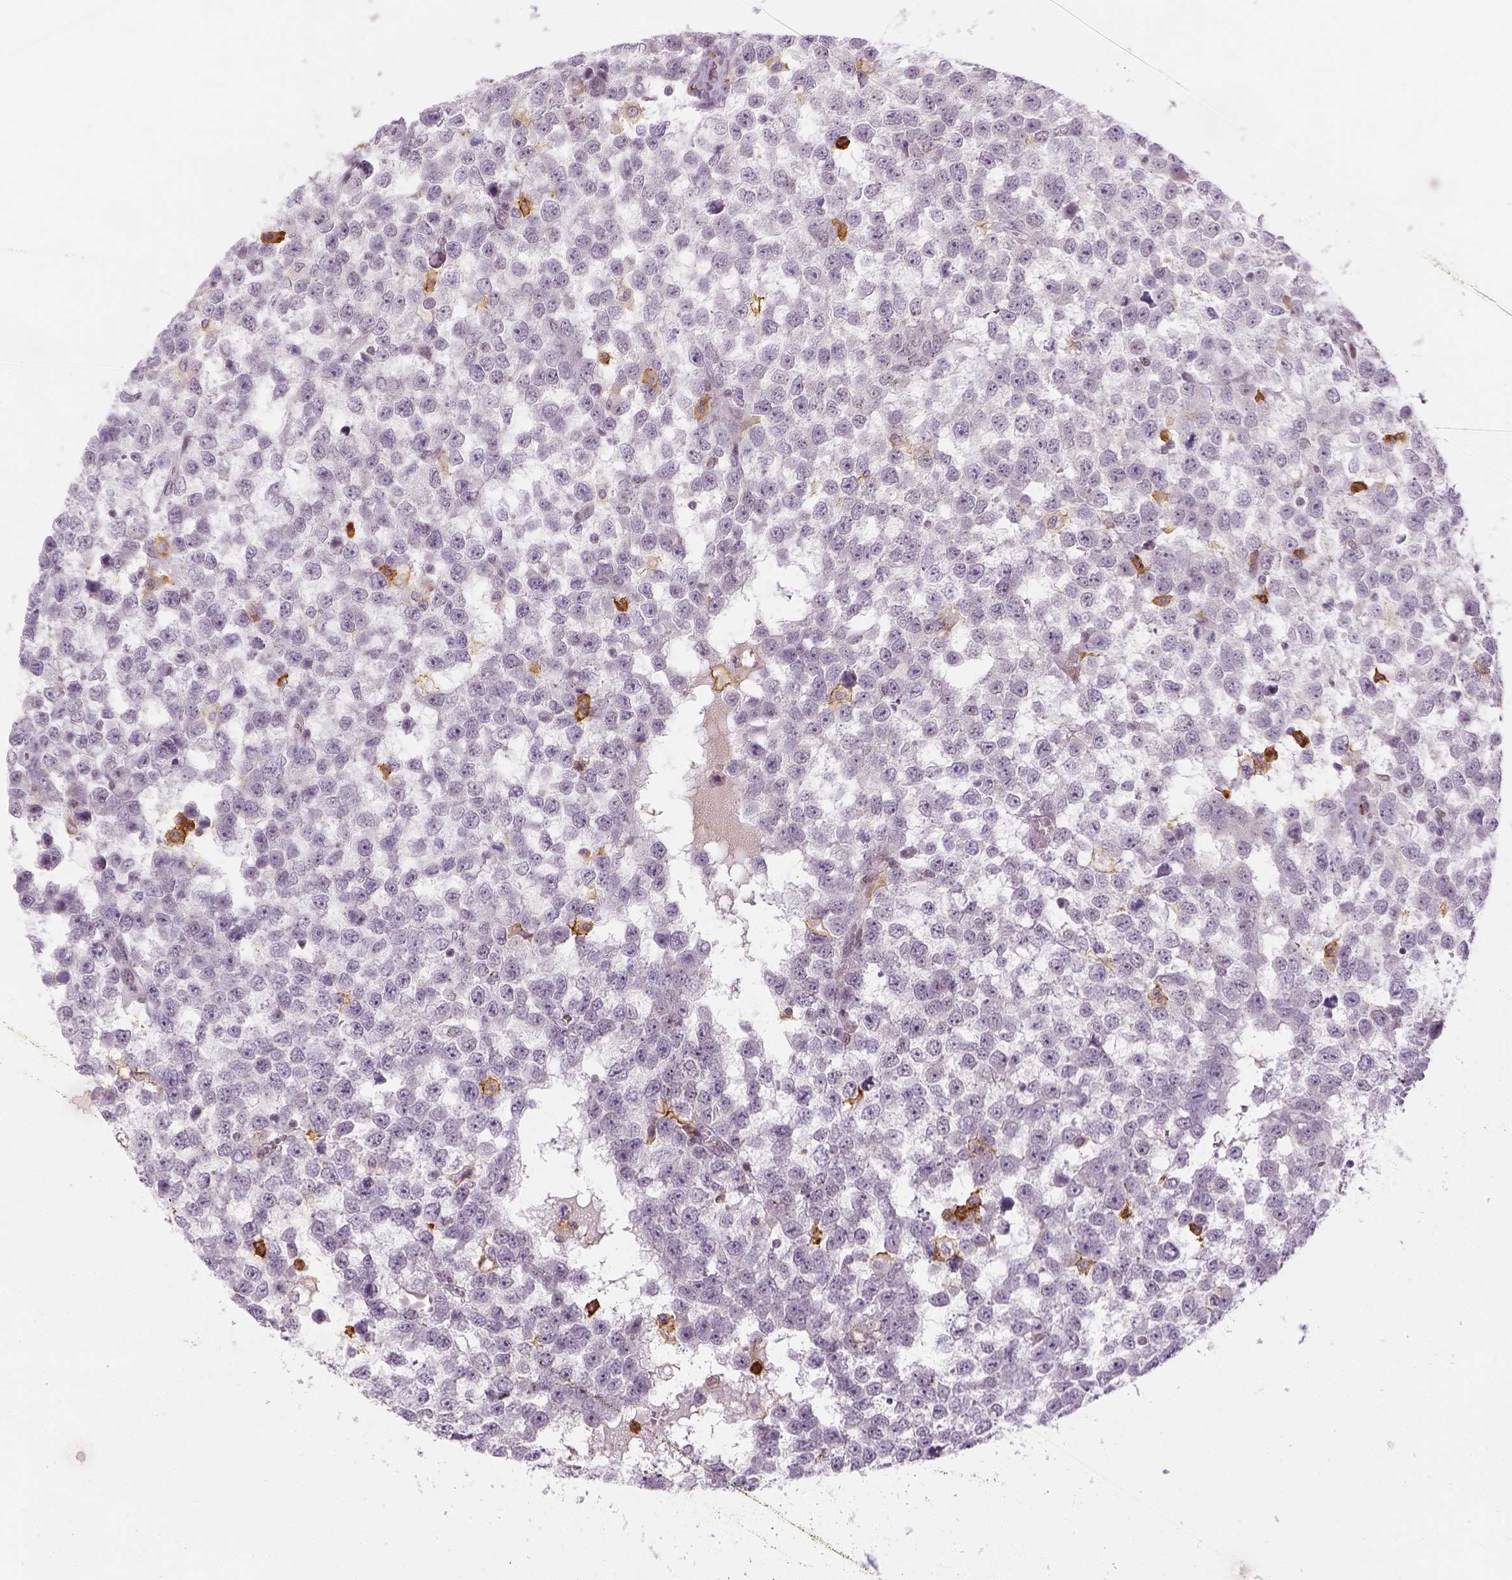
{"staining": {"intensity": "negative", "quantity": "none", "location": "none"}, "tissue": "testis cancer", "cell_type": "Tumor cells", "image_type": "cancer", "snomed": [{"axis": "morphology", "description": "Normal tissue, NOS"}, {"axis": "morphology", "description": "Seminoma, NOS"}, {"axis": "topography", "description": "Testis"}, {"axis": "topography", "description": "Epididymis"}], "caption": "Human testis cancer (seminoma) stained for a protein using IHC exhibits no staining in tumor cells.", "gene": "CD14", "patient": {"sex": "male", "age": 34}}